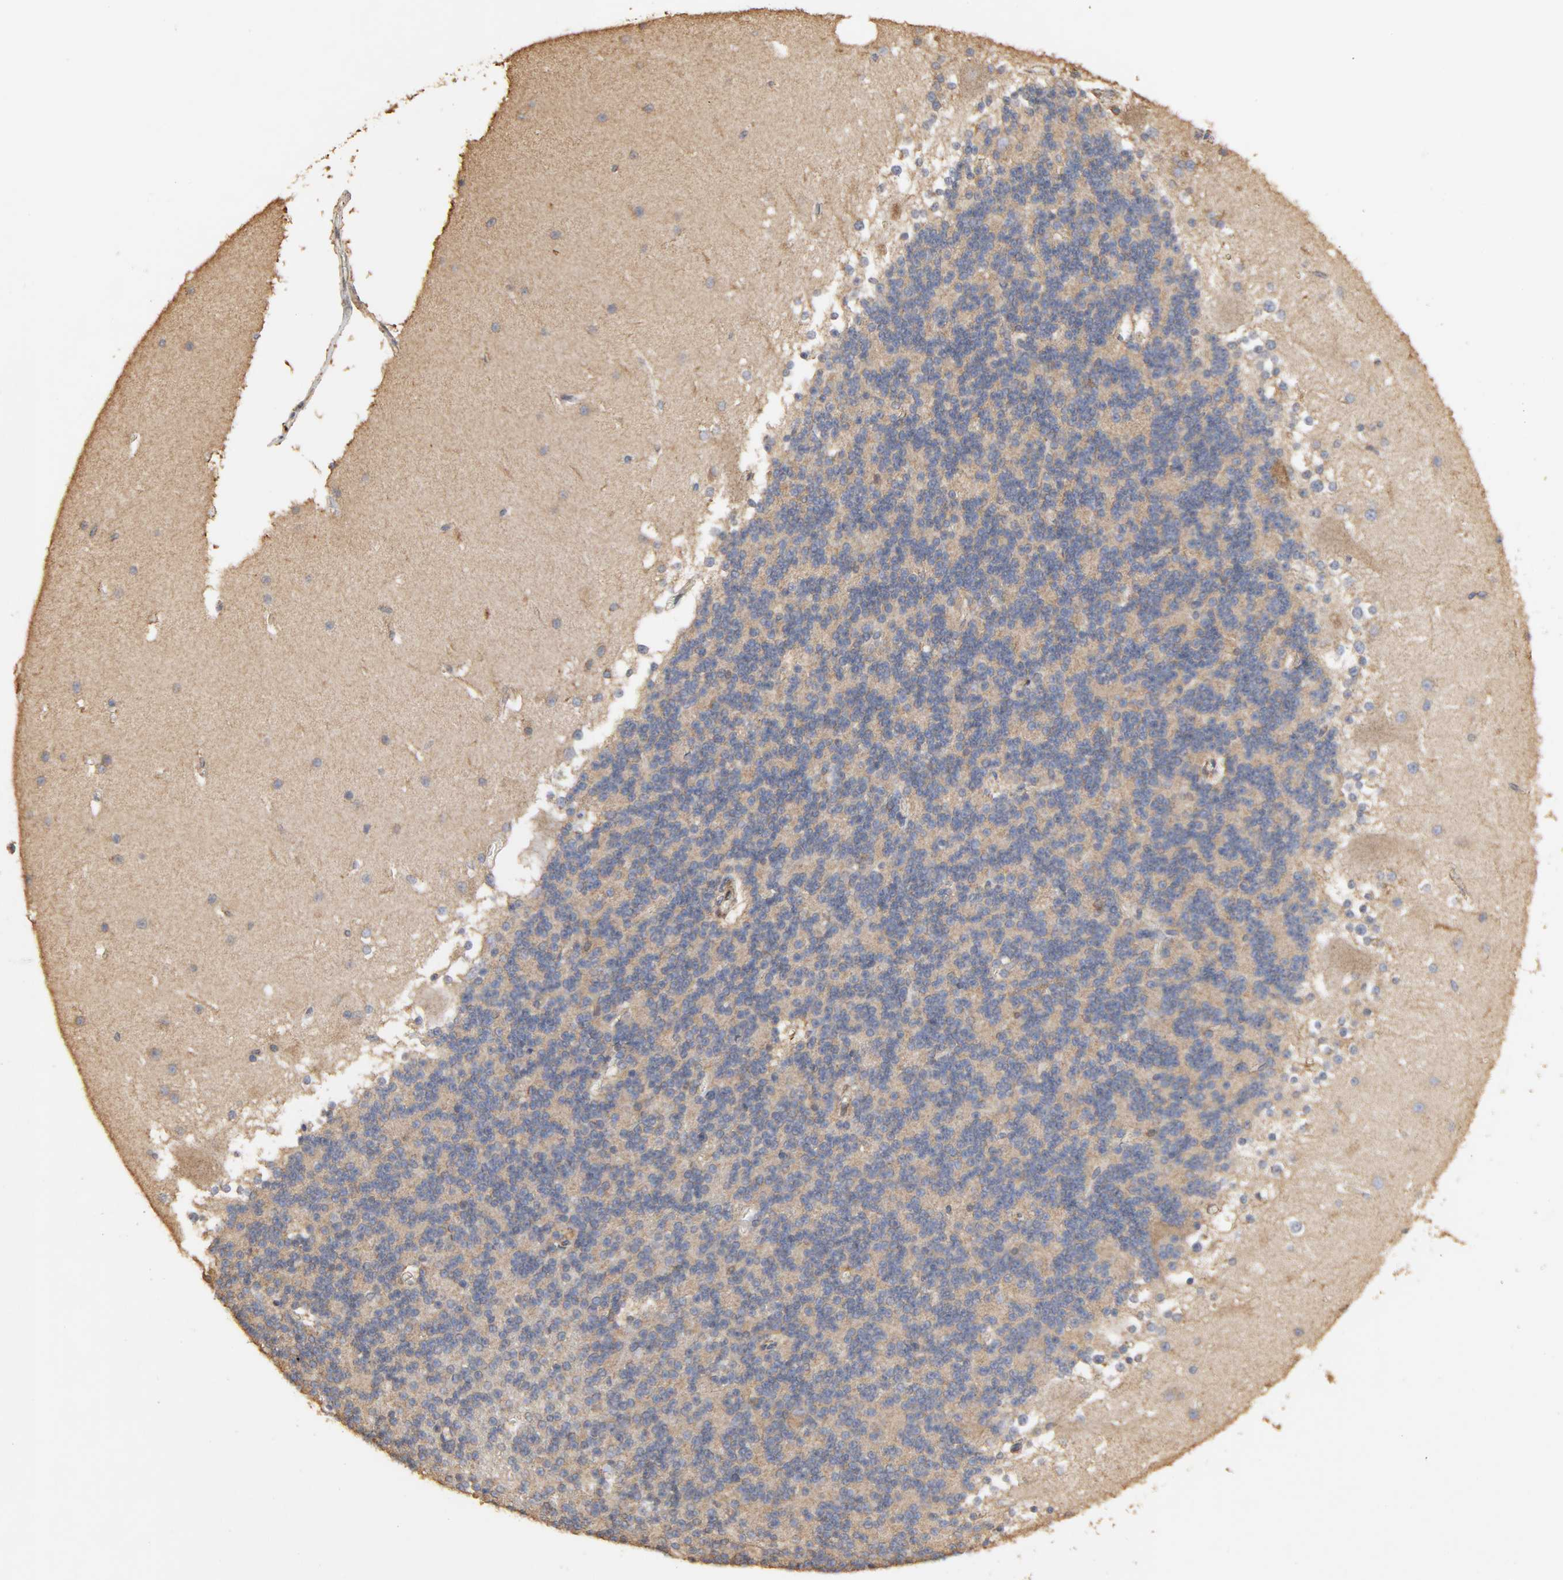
{"staining": {"intensity": "moderate", "quantity": ">75%", "location": "cytoplasmic/membranous"}, "tissue": "cerebellum", "cell_type": "Cells in granular layer", "image_type": "normal", "snomed": [{"axis": "morphology", "description": "Normal tissue, NOS"}, {"axis": "topography", "description": "Cerebellum"}], "caption": "Immunohistochemistry (DAB (3,3'-diaminobenzidine)) staining of normal cerebellum reveals moderate cytoplasmic/membranous protein expression in approximately >75% of cells in granular layer. Ihc stains the protein in brown and the nuclei are stained blue.", "gene": "POR", "patient": {"sex": "female", "age": 19}}